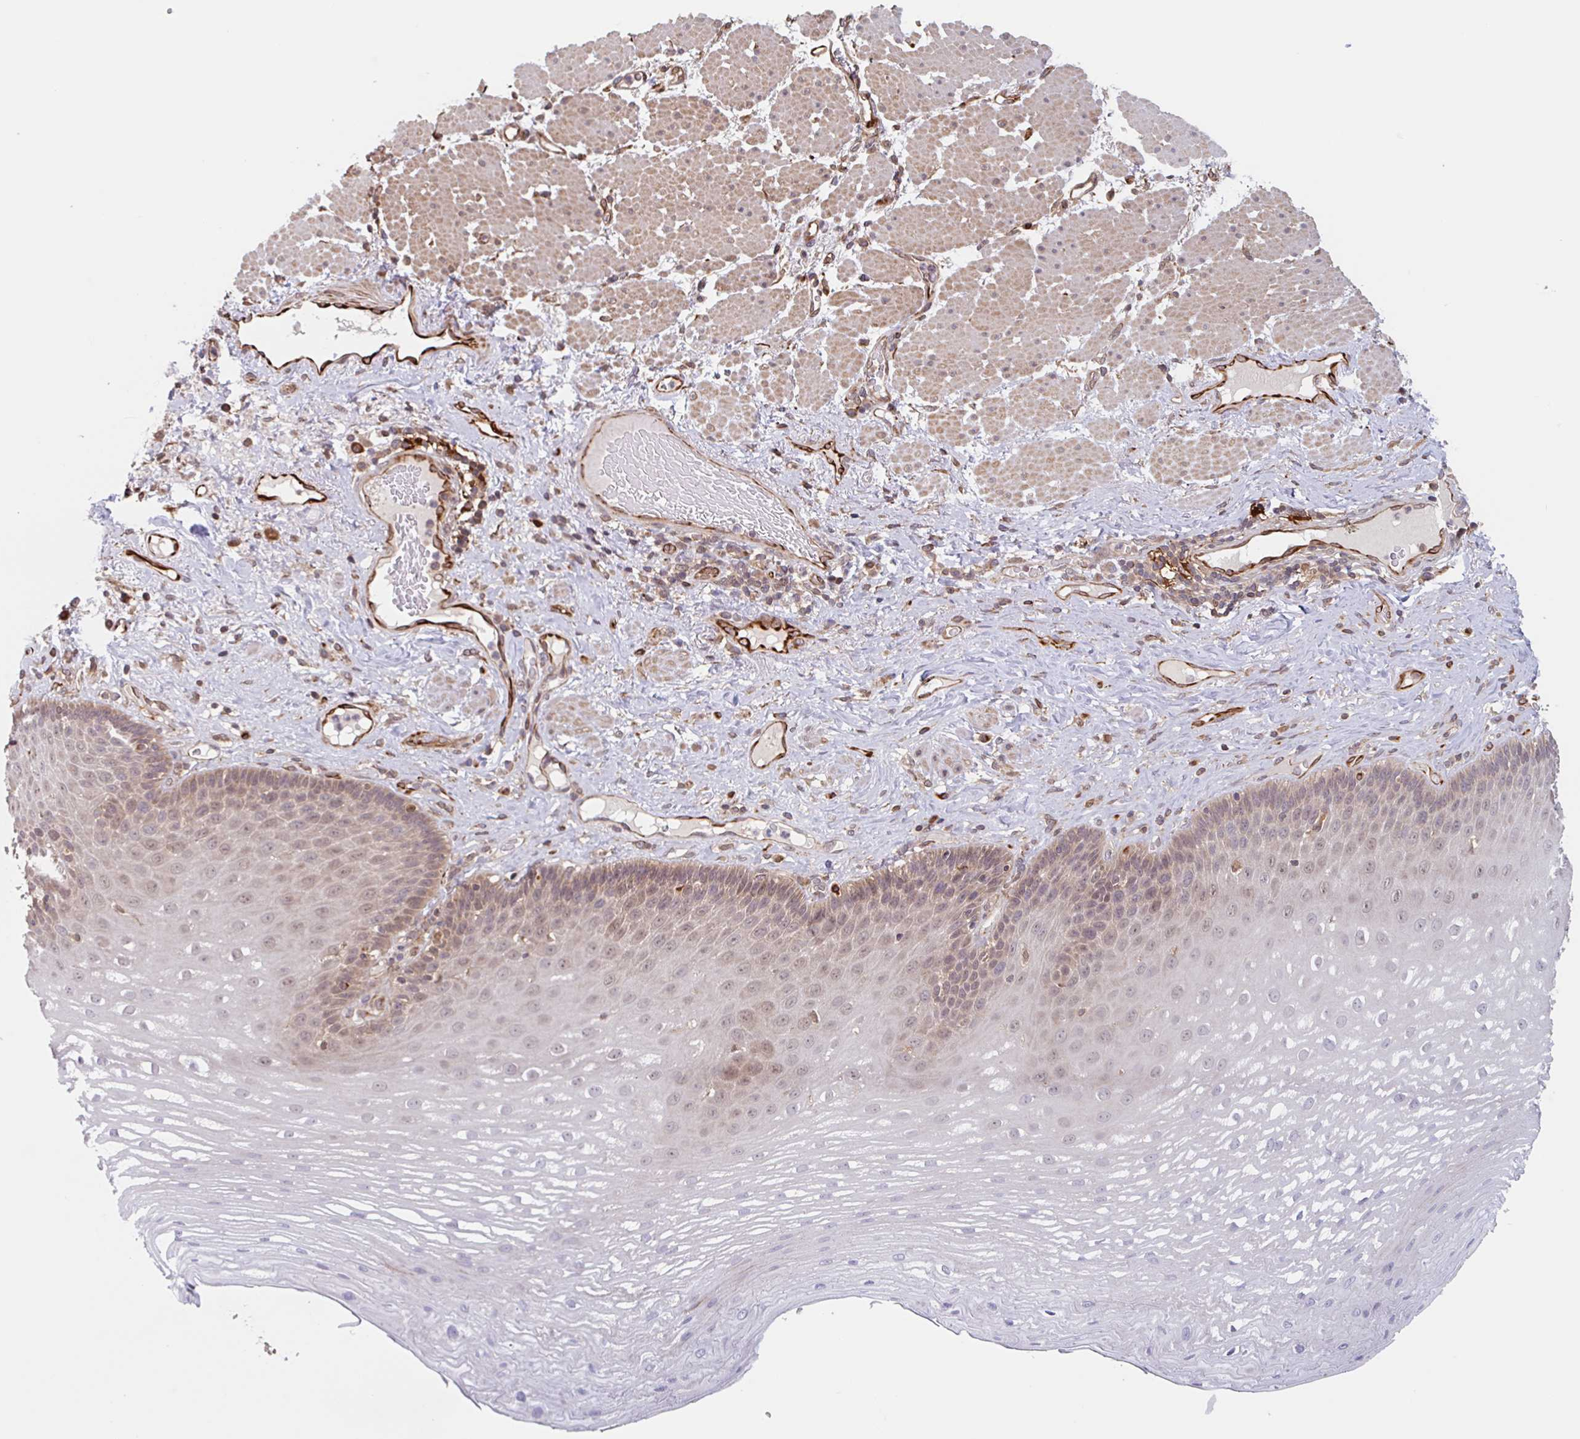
{"staining": {"intensity": "weak", "quantity": "25%-75%", "location": "cytoplasmic/membranous,nuclear"}, "tissue": "esophagus", "cell_type": "Squamous epithelial cells", "image_type": "normal", "snomed": [{"axis": "morphology", "description": "Normal tissue, NOS"}, {"axis": "topography", "description": "Esophagus"}], "caption": "A histopathology image showing weak cytoplasmic/membranous,nuclear positivity in about 25%-75% of squamous epithelial cells in normal esophagus, as visualized by brown immunohistochemical staining.", "gene": "NUB1", "patient": {"sex": "male", "age": 62}}